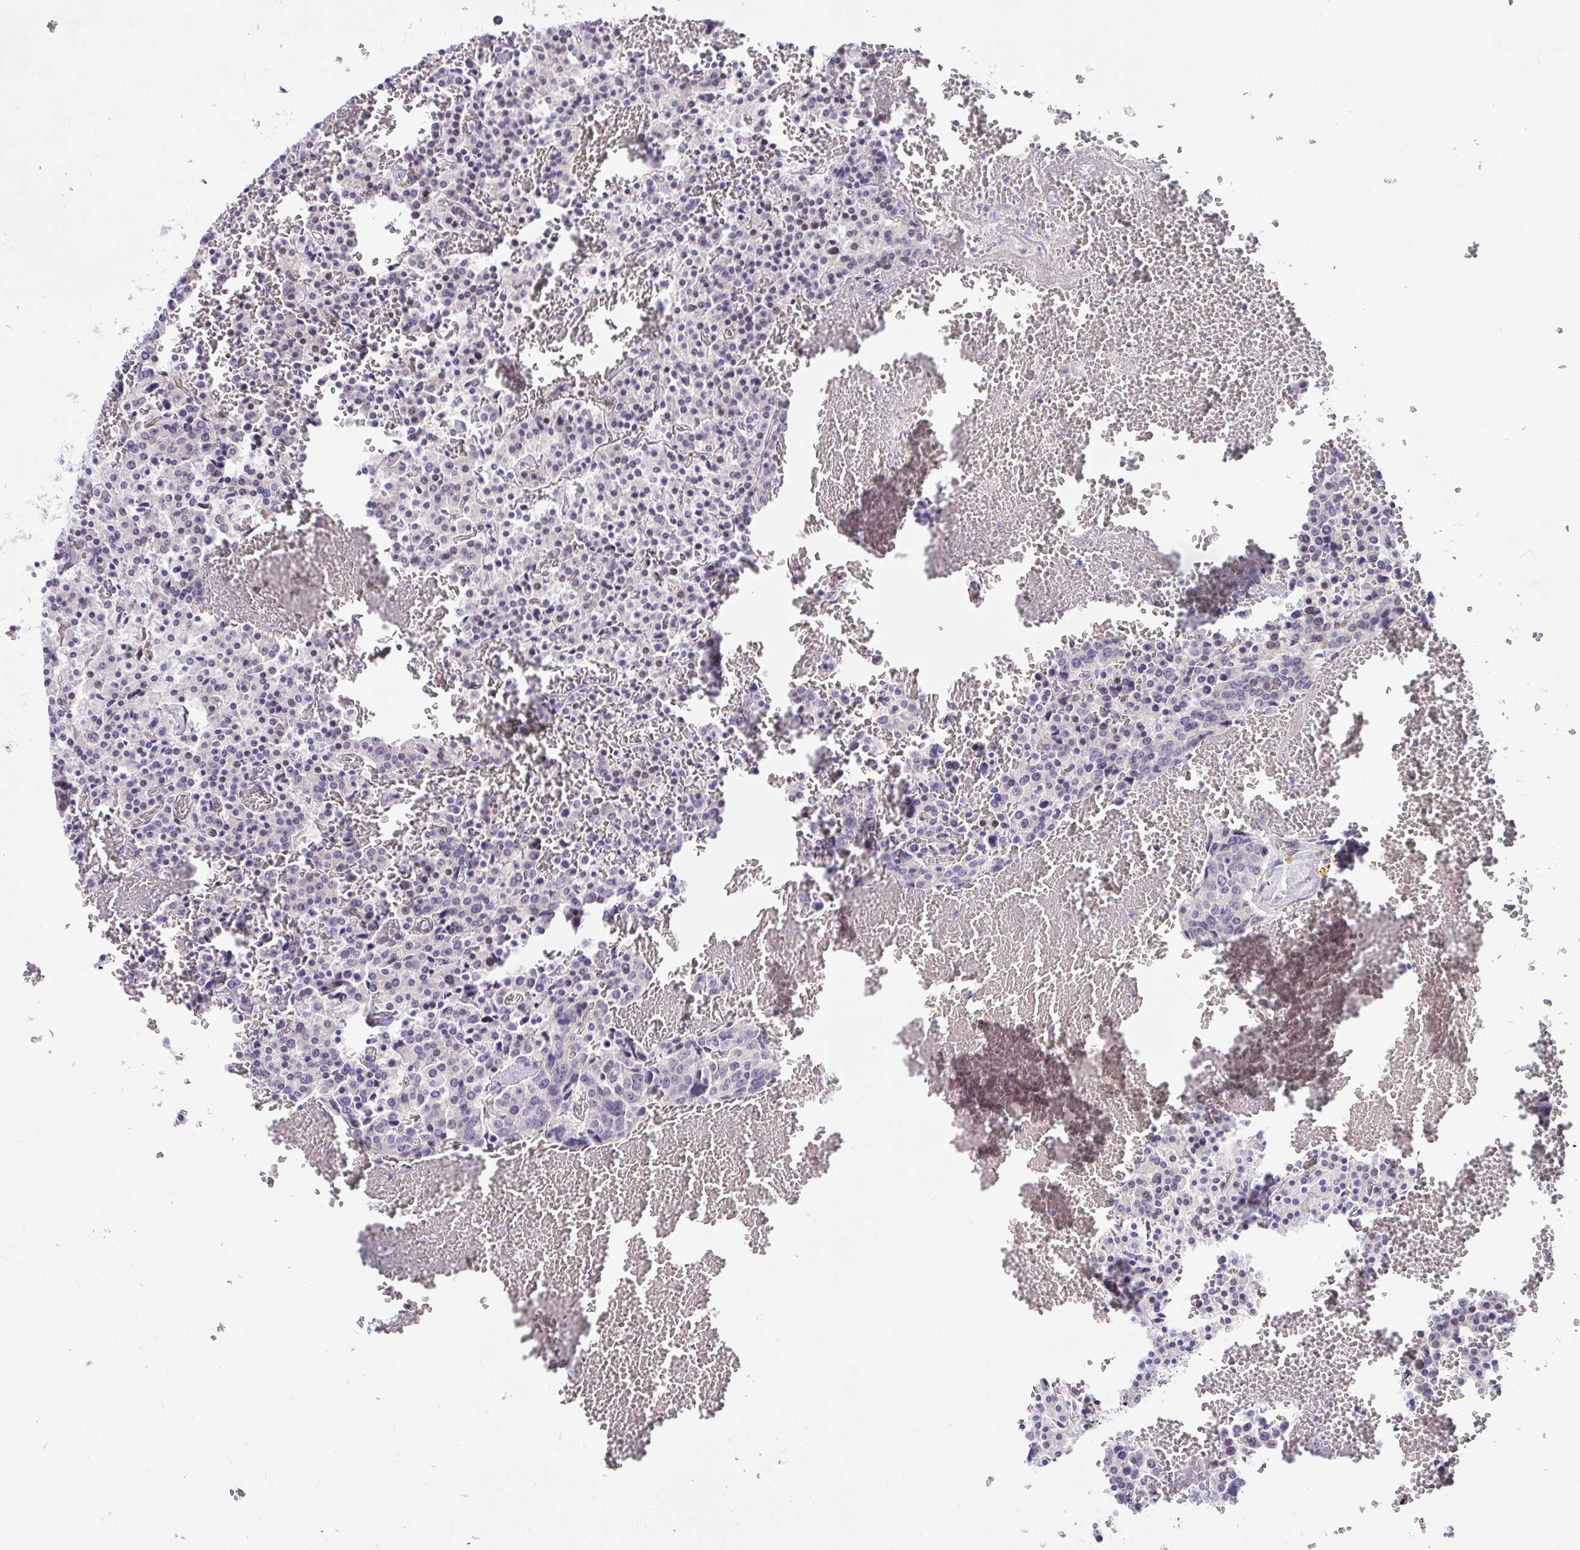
{"staining": {"intensity": "negative", "quantity": "none", "location": "none"}, "tissue": "carcinoid", "cell_type": "Tumor cells", "image_type": "cancer", "snomed": [{"axis": "morphology", "description": "Carcinoid, malignant, NOS"}, {"axis": "topography", "description": "Lung"}], "caption": "High magnification brightfield microscopy of carcinoid stained with DAB (brown) and counterstained with hematoxylin (blue): tumor cells show no significant positivity.", "gene": "NFXL1", "patient": {"sex": "male", "age": 70}}